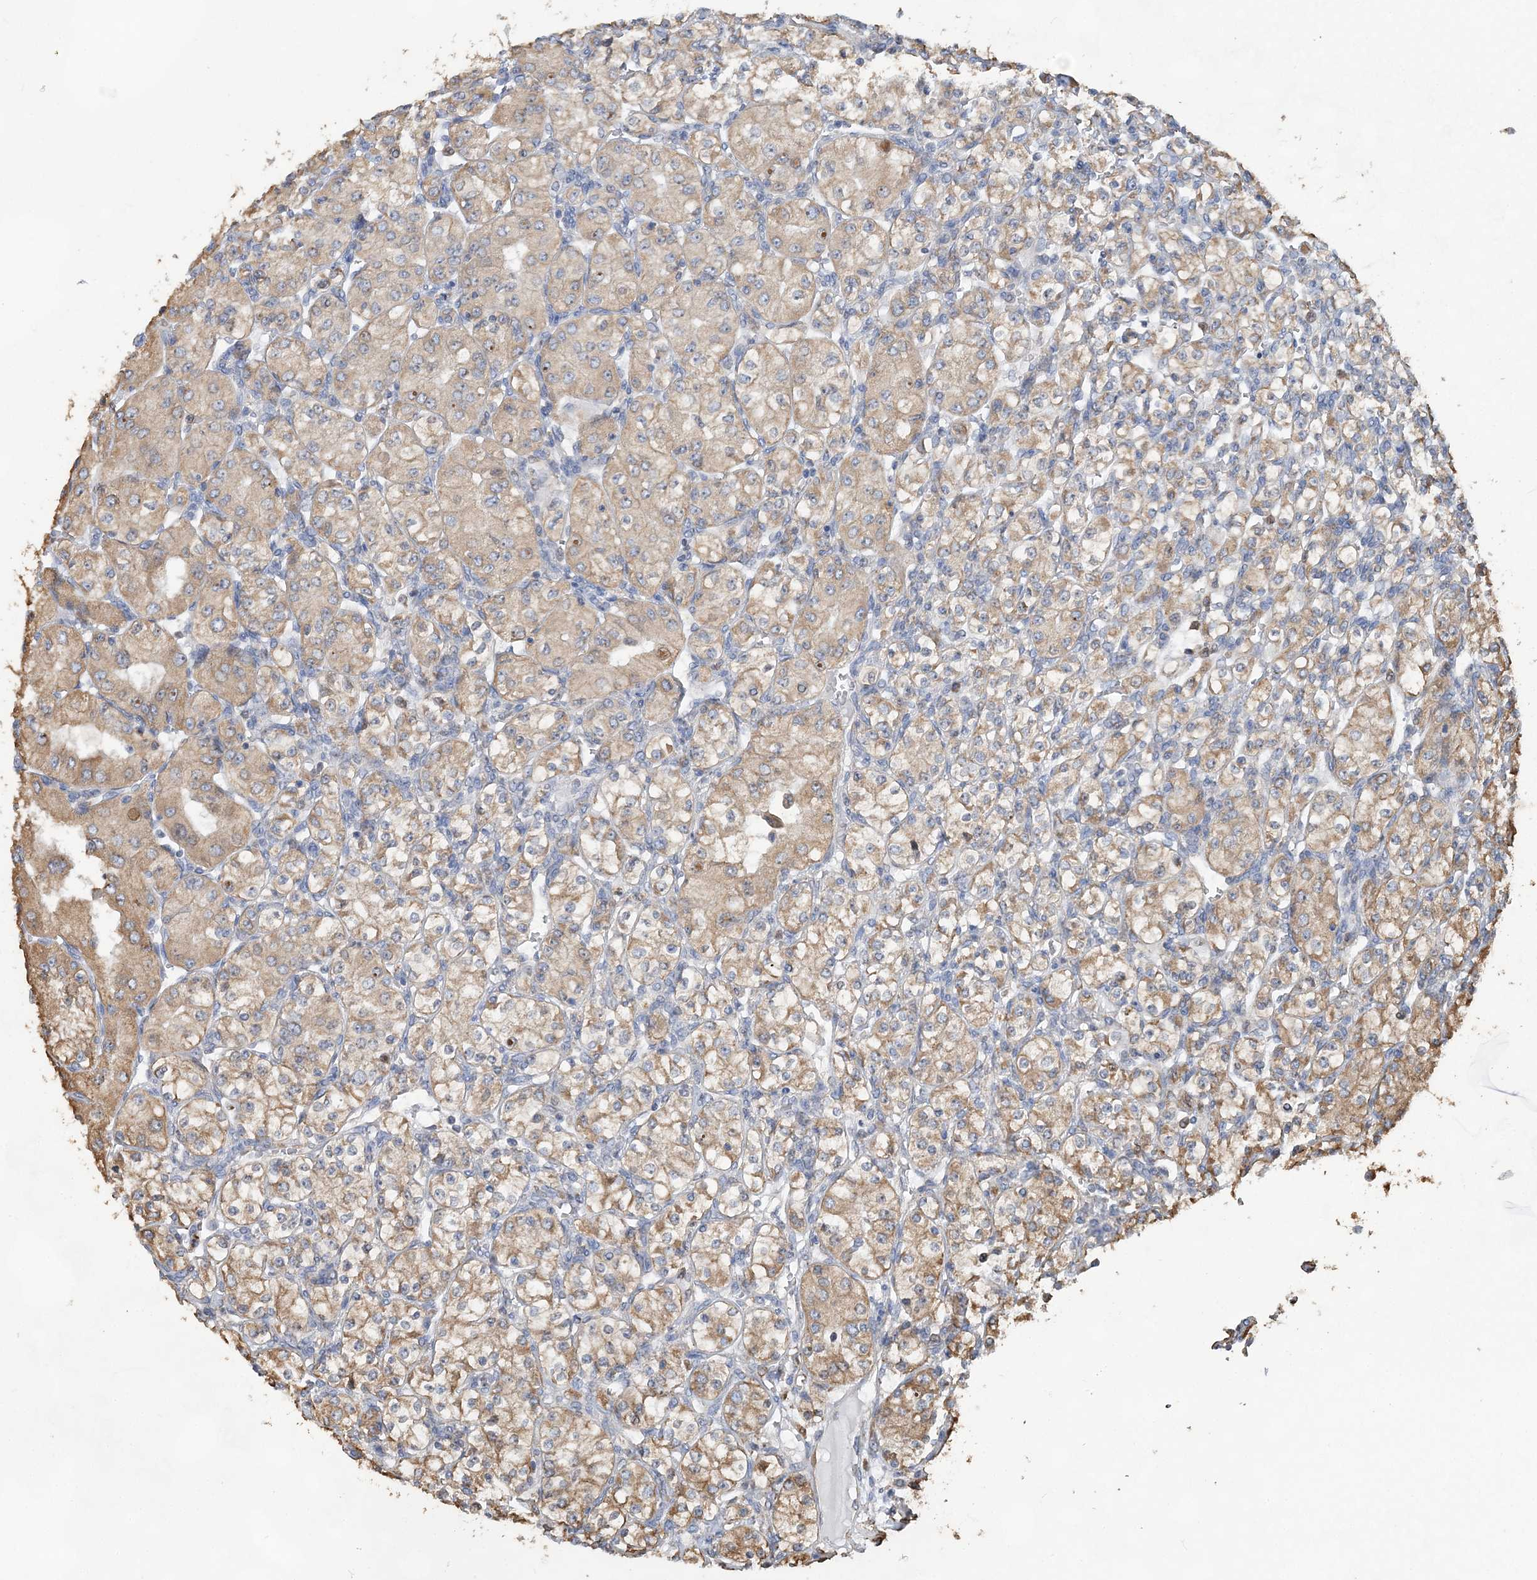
{"staining": {"intensity": "moderate", "quantity": ">75%", "location": "cytoplasmic/membranous"}, "tissue": "renal cancer", "cell_type": "Tumor cells", "image_type": "cancer", "snomed": [{"axis": "morphology", "description": "Adenocarcinoma, NOS"}, {"axis": "topography", "description": "Kidney"}], "caption": "Protein expression analysis of adenocarcinoma (renal) reveals moderate cytoplasmic/membranous expression in approximately >75% of tumor cells.", "gene": "WDR12", "patient": {"sex": "male", "age": 77}}